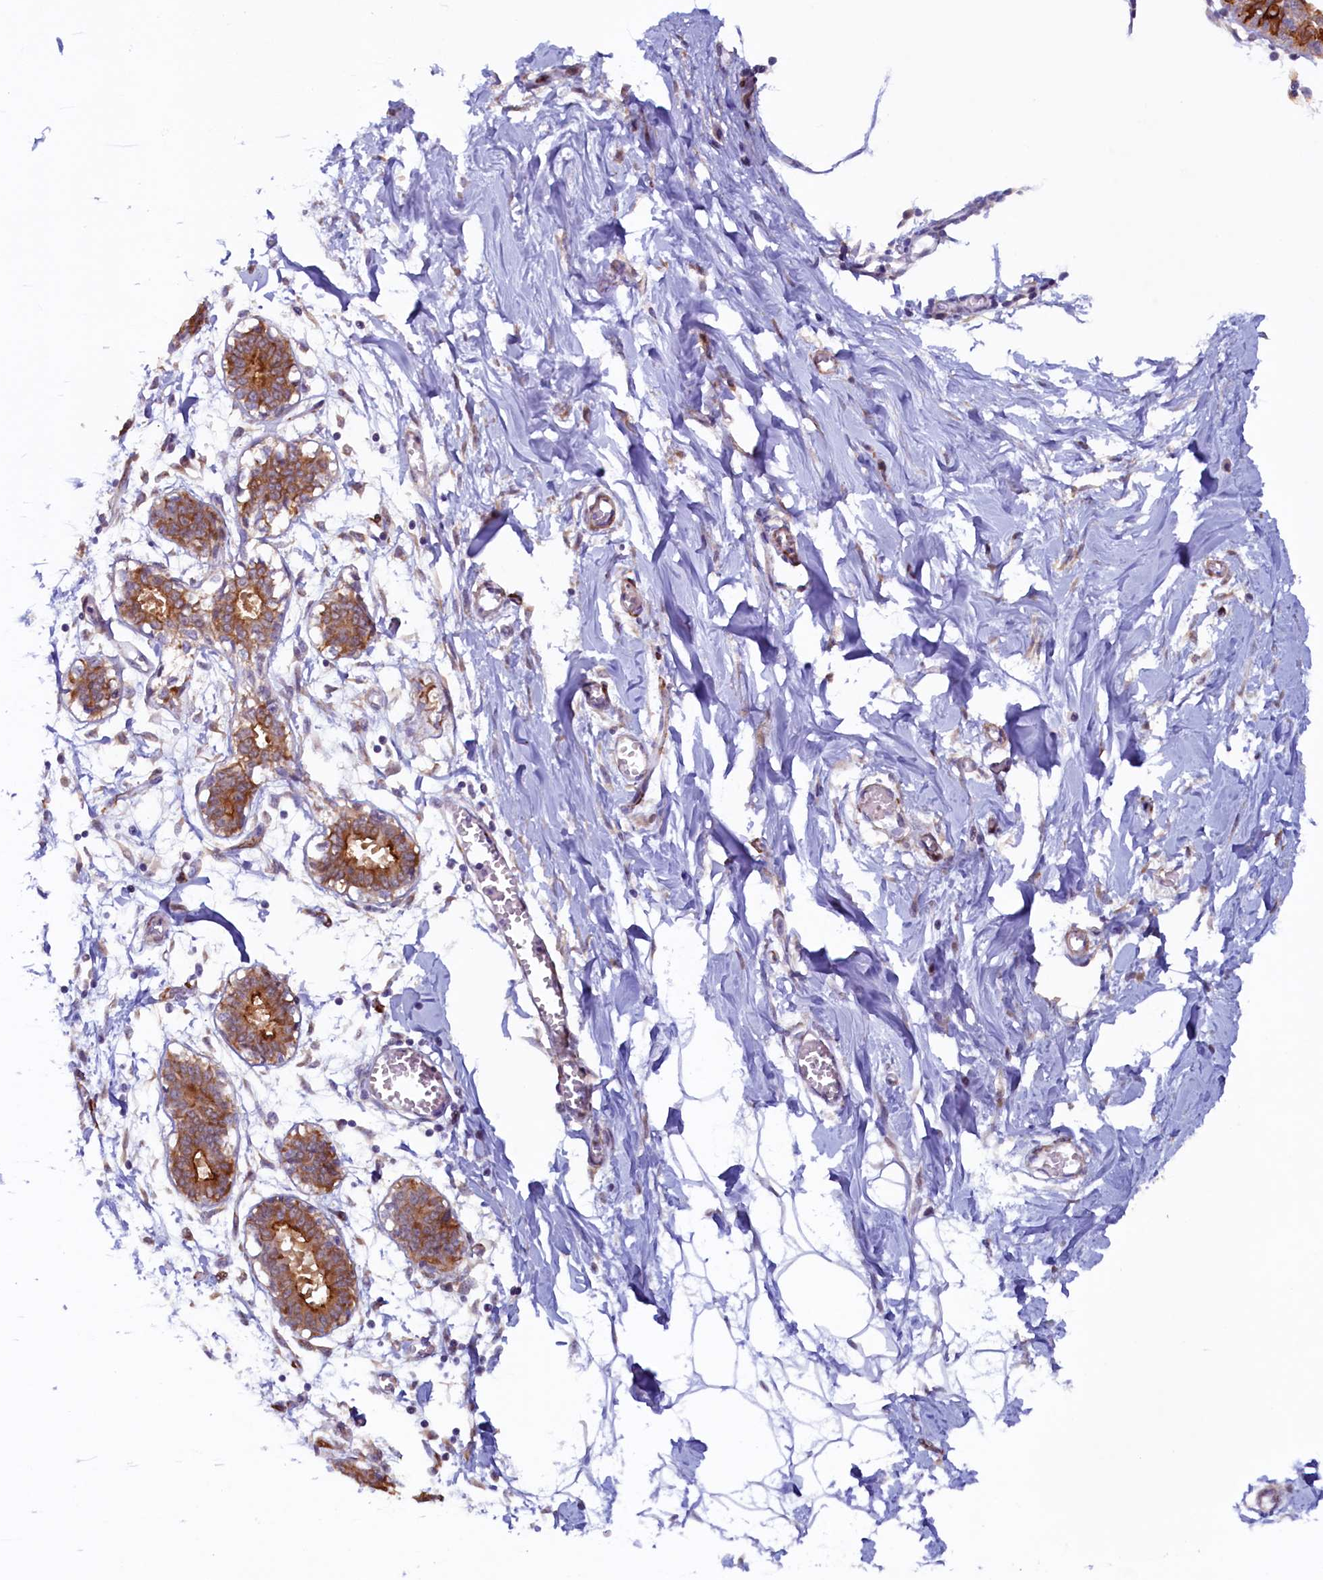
{"staining": {"intensity": "negative", "quantity": "none", "location": "none"}, "tissue": "breast", "cell_type": "Adipocytes", "image_type": "normal", "snomed": [{"axis": "morphology", "description": "Normal tissue, NOS"}, {"axis": "topography", "description": "Breast"}], "caption": "Immunohistochemistry (IHC) micrograph of normal breast: human breast stained with DAB (3,3'-diaminobenzidine) exhibits no significant protein positivity in adipocytes.", "gene": "PACSIN3", "patient": {"sex": "female", "age": 27}}